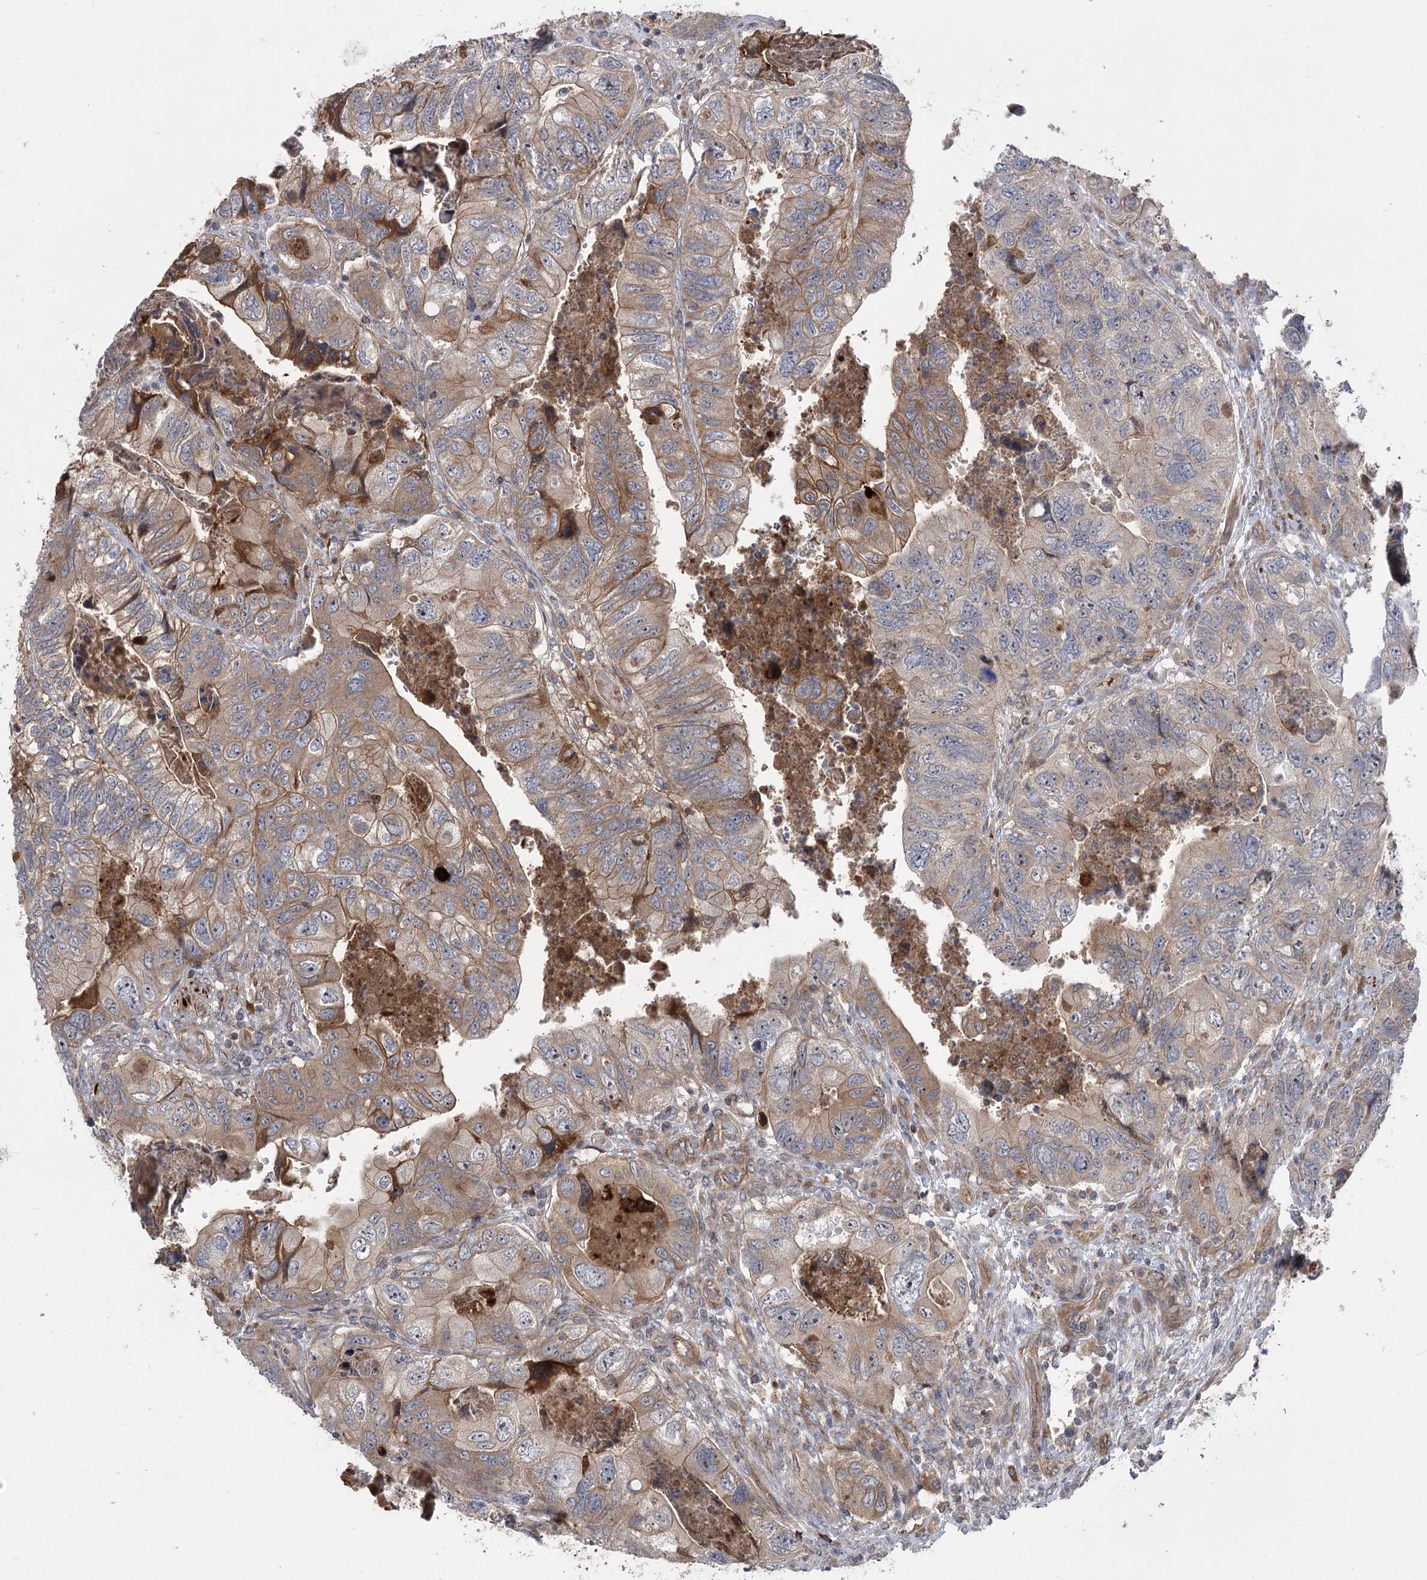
{"staining": {"intensity": "weak", "quantity": "25%-75%", "location": "cytoplasmic/membranous"}, "tissue": "colorectal cancer", "cell_type": "Tumor cells", "image_type": "cancer", "snomed": [{"axis": "morphology", "description": "Adenocarcinoma, NOS"}, {"axis": "topography", "description": "Rectum"}], "caption": "Tumor cells reveal low levels of weak cytoplasmic/membranous positivity in about 25%-75% of cells in human colorectal cancer.", "gene": "KCNN2", "patient": {"sex": "male", "age": 63}}